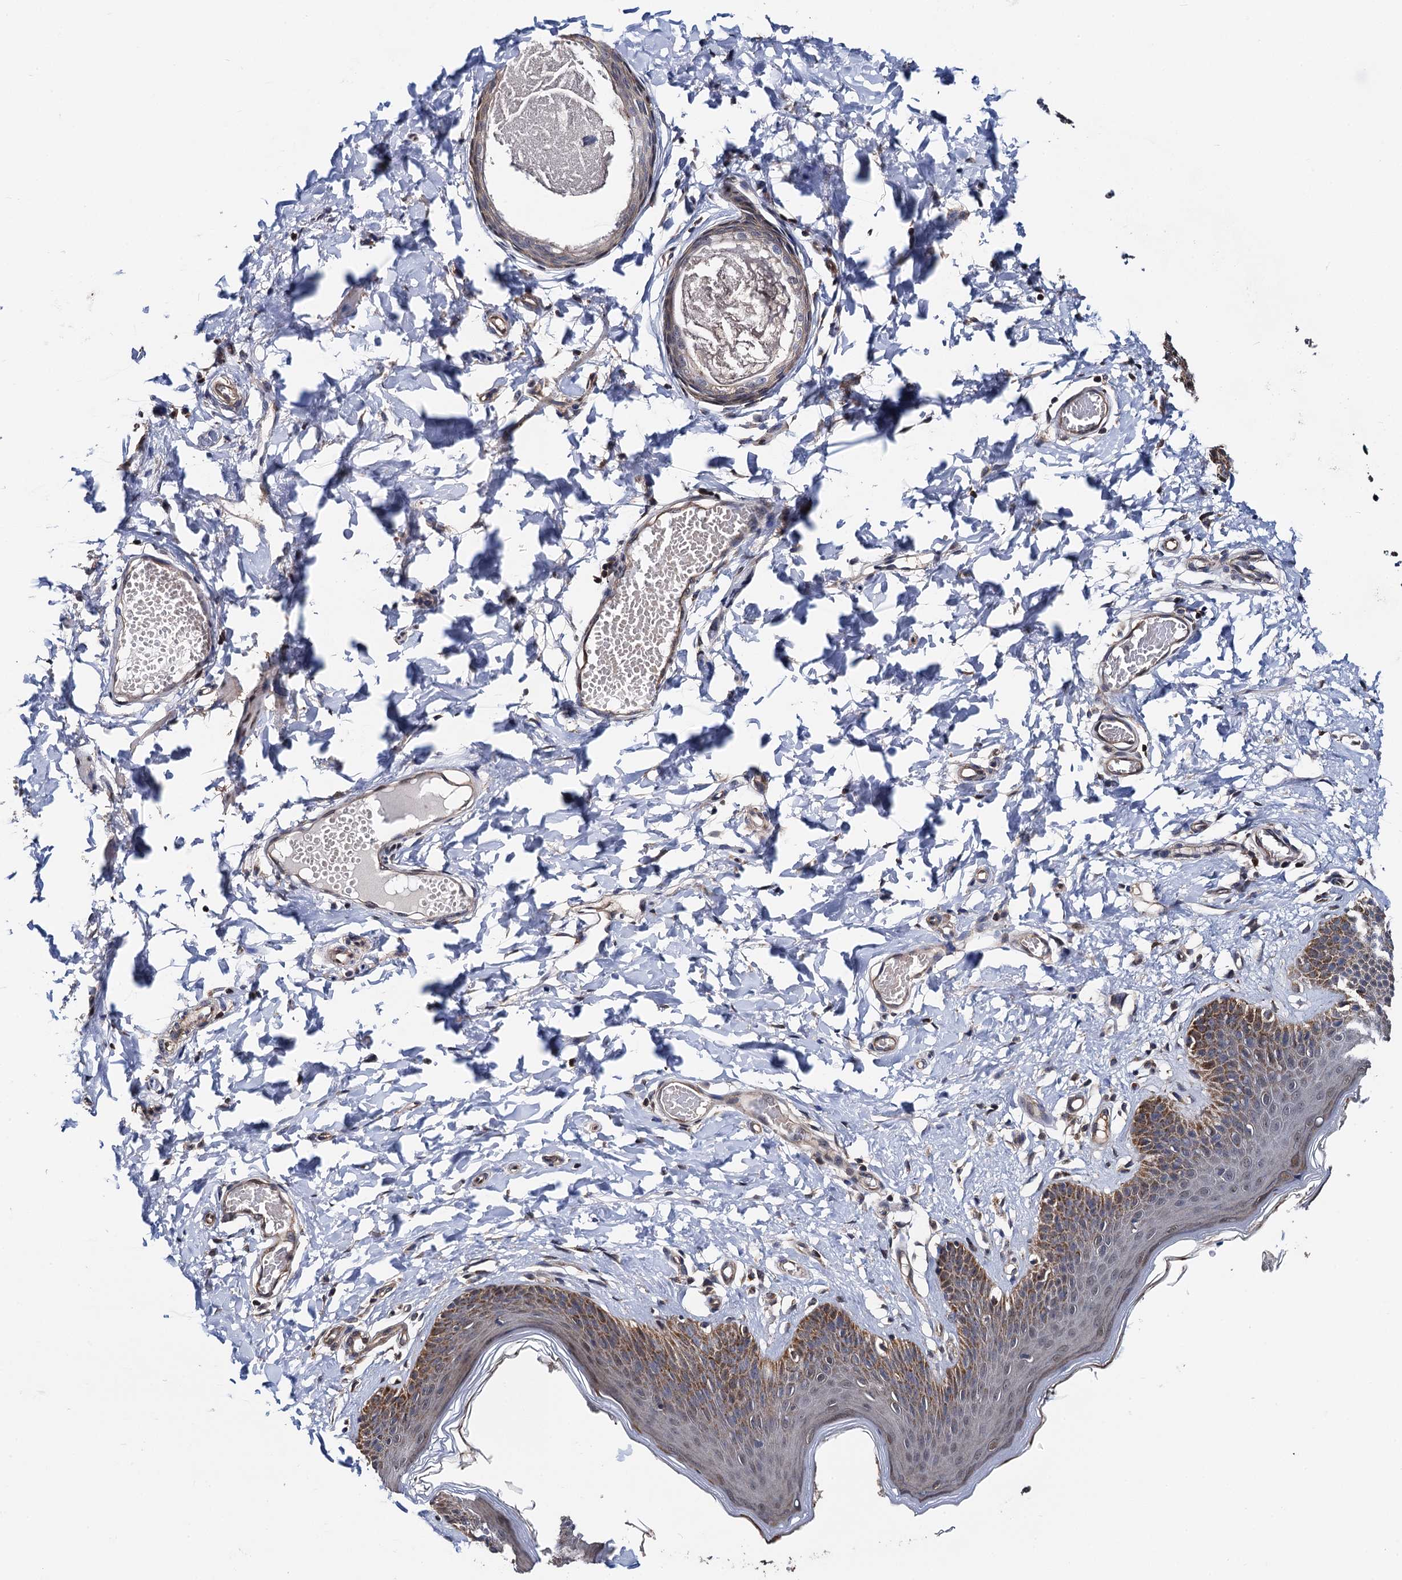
{"staining": {"intensity": "moderate", "quantity": ">75%", "location": "cytoplasmic/membranous"}, "tissue": "skin", "cell_type": "Epidermal cells", "image_type": "normal", "snomed": [{"axis": "morphology", "description": "Normal tissue, NOS"}, {"axis": "topography", "description": "Vulva"}], "caption": "Skin stained with a brown dye displays moderate cytoplasmic/membranous positive positivity in approximately >75% of epidermal cells.", "gene": "PTCD3", "patient": {"sex": "female", "age": 66}}